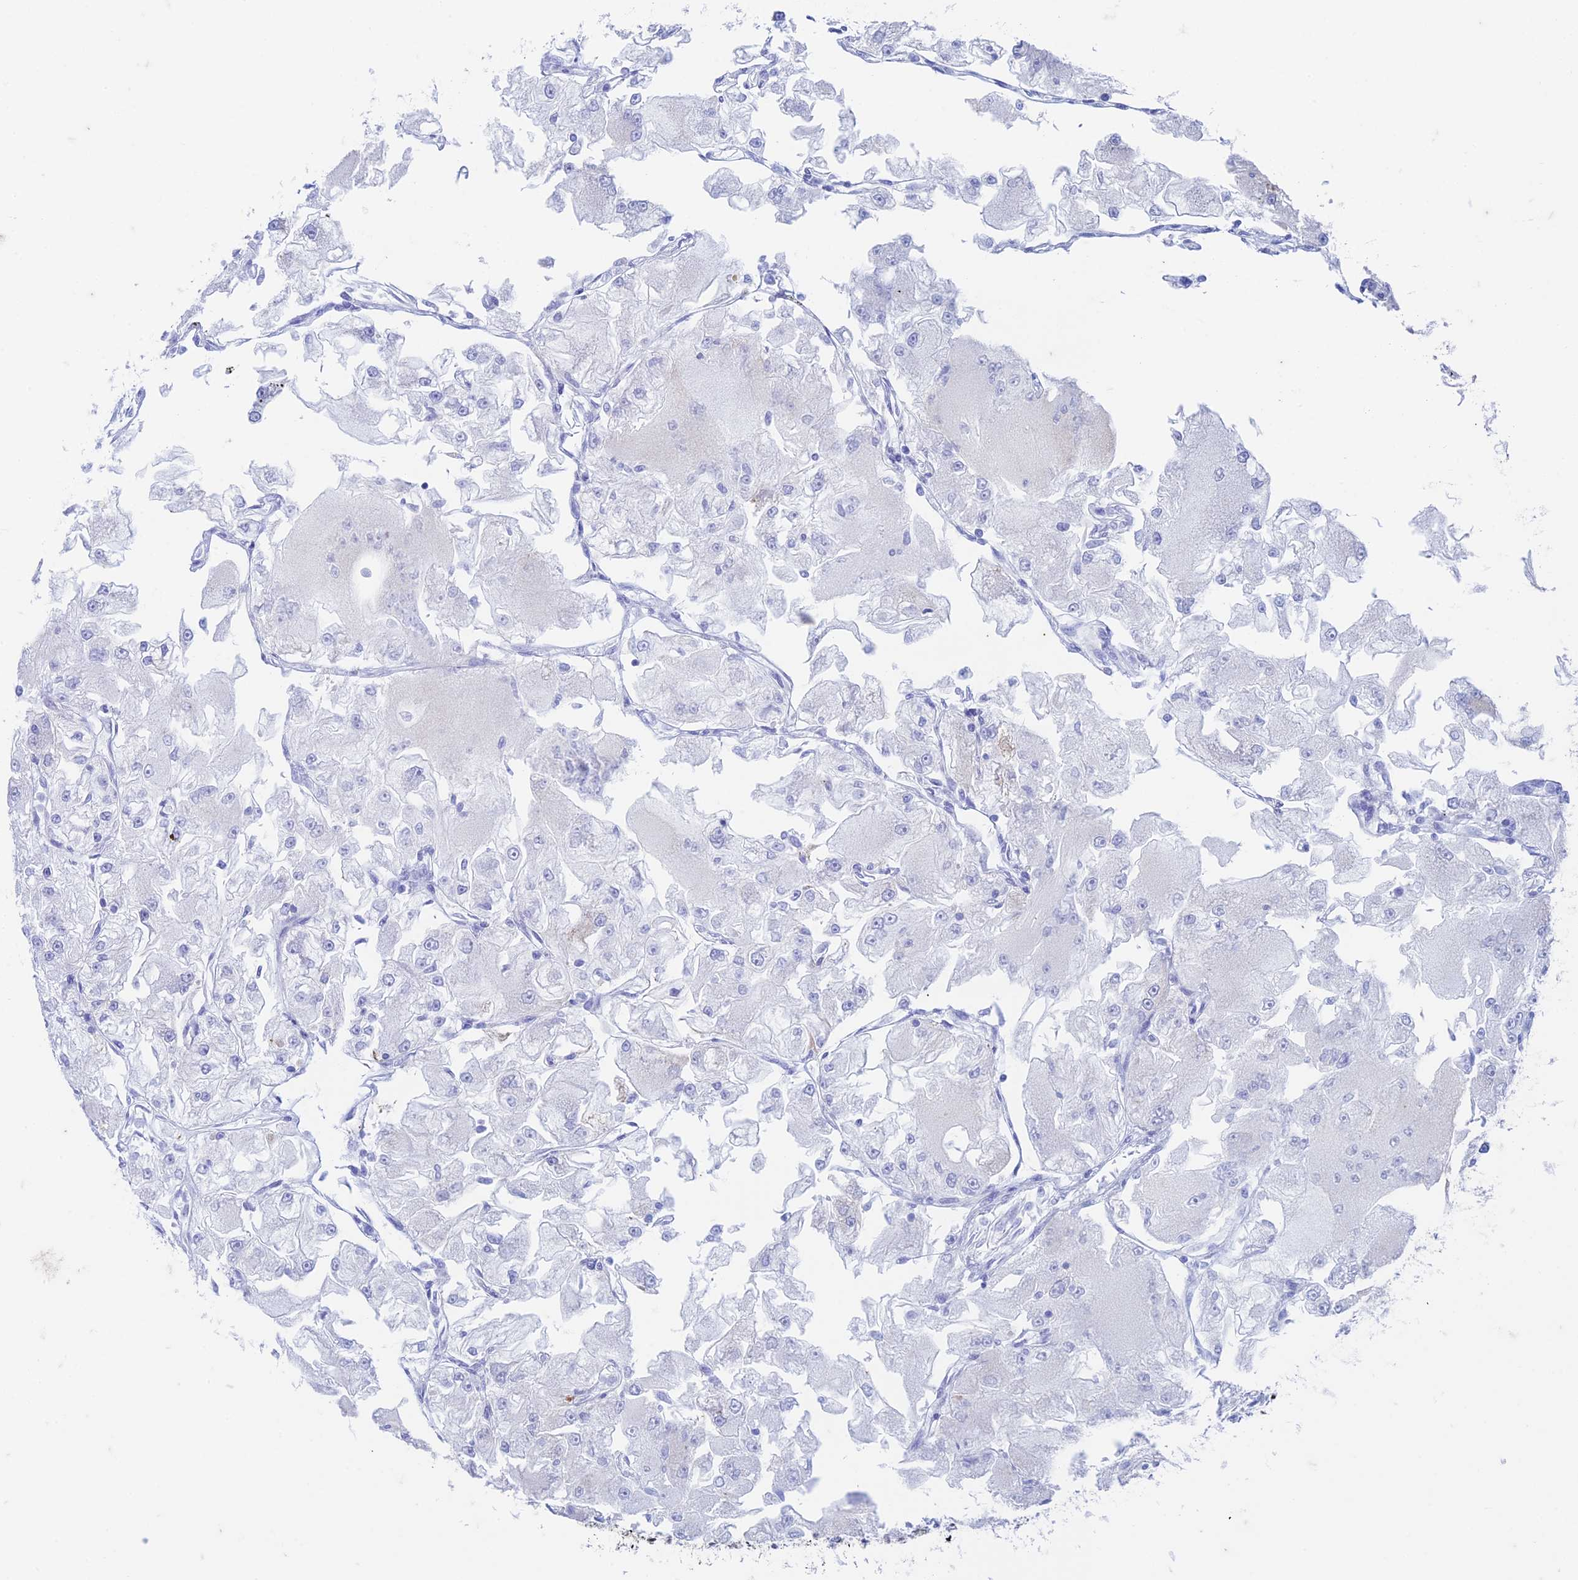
{"staining": {"intensity": "negative", "quantity": "none", "location": "none"}, "tissue": "renal cancer", "cell_type": "Tumor cells", "image_type": "cancer", "snomed": [{"axis": "morphology", "description": "Adenocarcinoma, NOS"}, {"axis": "topography", "description": "Kidney"}], "caption": "This is an immunohistochemistry (IHC) image of human renal cancer. There is no expression in tumor cells.", "gene": "ZNF181", "patient": {"sex": "female", "age": 72}}